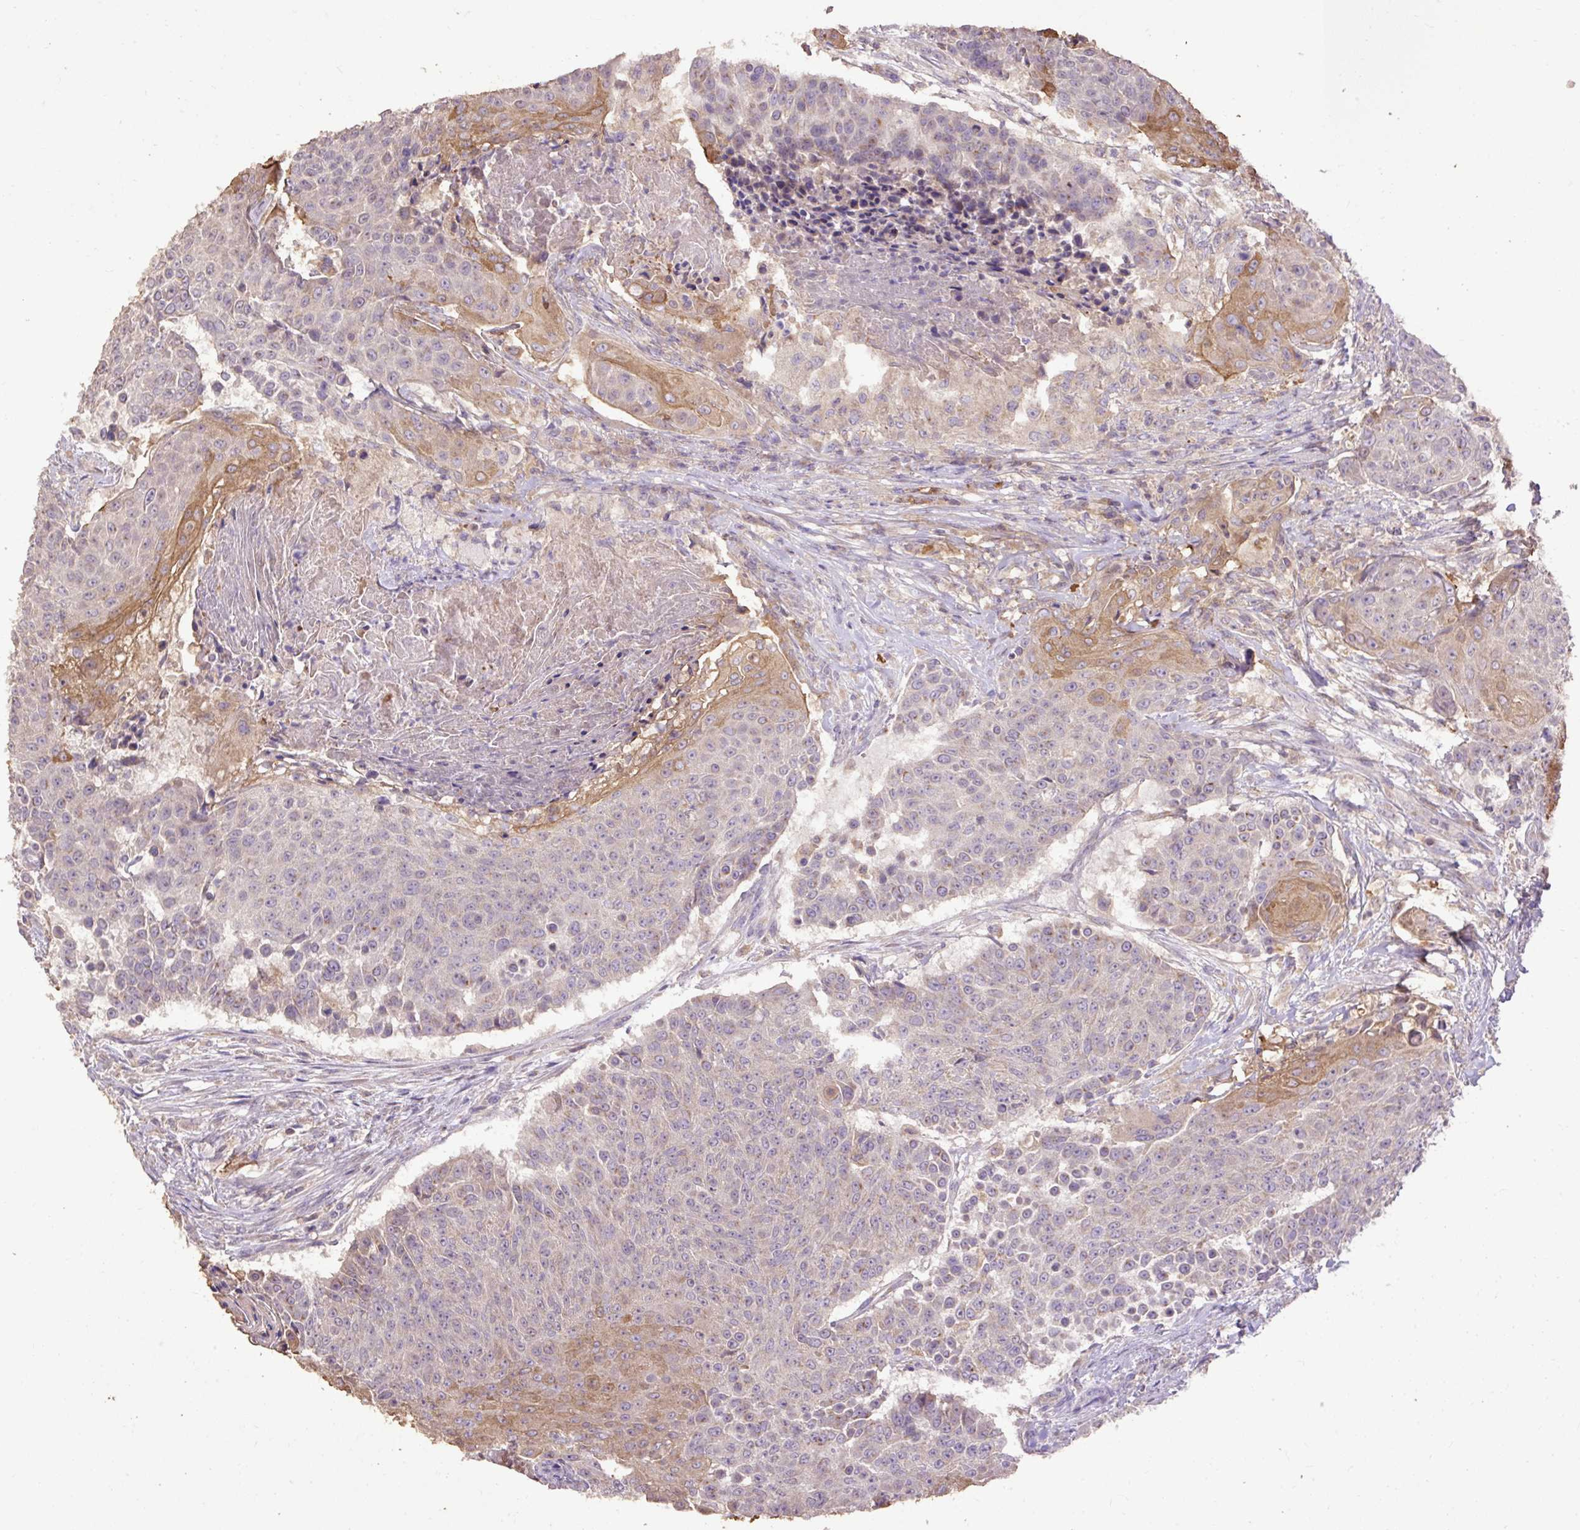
{"staining": {"intensity": "moderate", "quantity": "<25%", "location": "cytoplasmic/membranous"}, "tissue": "urothelial cancer", "cell_type": "Tumor cells", "image_type": "cancer", "snomed": [{"axis": "morphology", "description": "Urothelial carcinoma, High grade"}, {"axis": "topography", "description": "Urinary bladder"}], "caption": "Urothelial cancer was stained to show a protein in brown. There is low levels of moderate cytoplasmic/membranous expression in about <25% of tumor cells. (DAB = brown stain, brightfield microscopy at high magnification).", "gene": "ABR", "patient": {"sex": "female", "age": 63}}